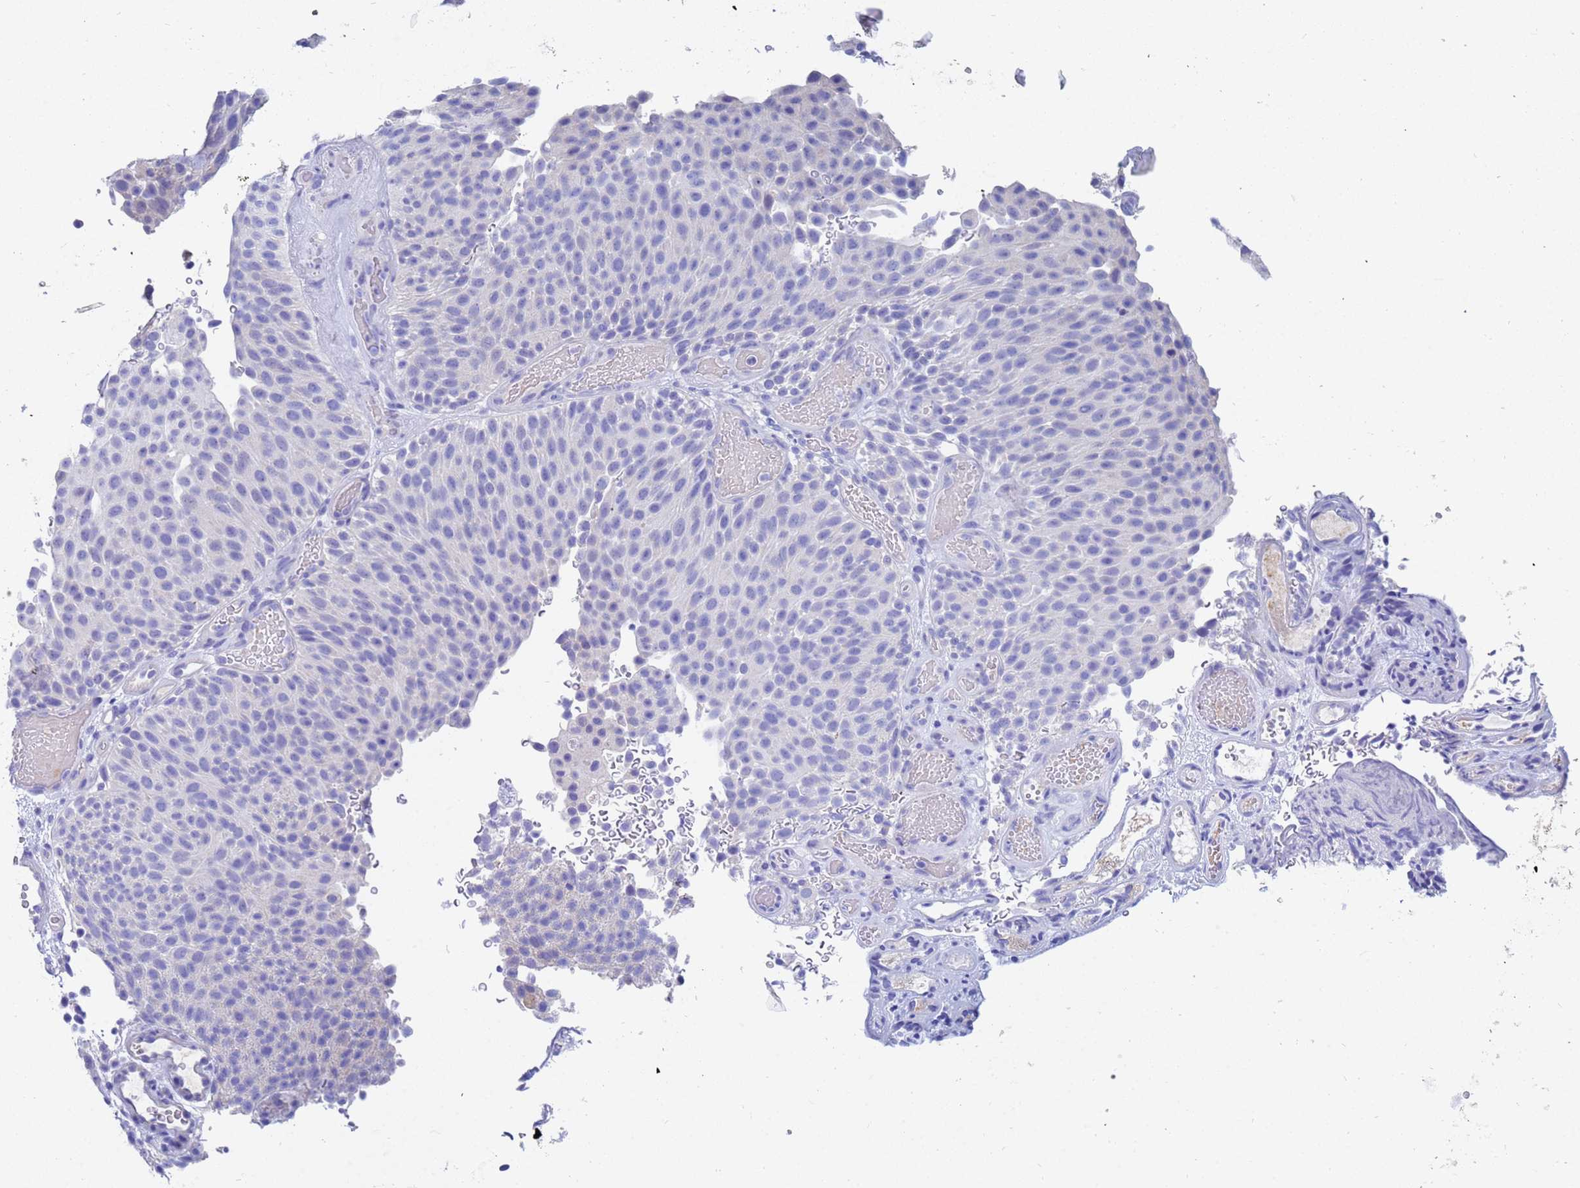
{"staining": {"intensity": "negative", "quantity": "none", "location": "none"}, "tissue": "urothelial cancer", "cell_type": "Tumor cells", "image_type": "cancer", "snomed": [{"axis": "morphology", "description": "Urothelial carcinoma, Low grade"}, {"axis": "topography", "description": "Urinary bladder"}], "caption": "This is an IHC histopathology image of human urothelial cancer. There is no positivity in tumor cells.", "gene": "UBE2O", "patient": {"sex": "male", "age": 78}}